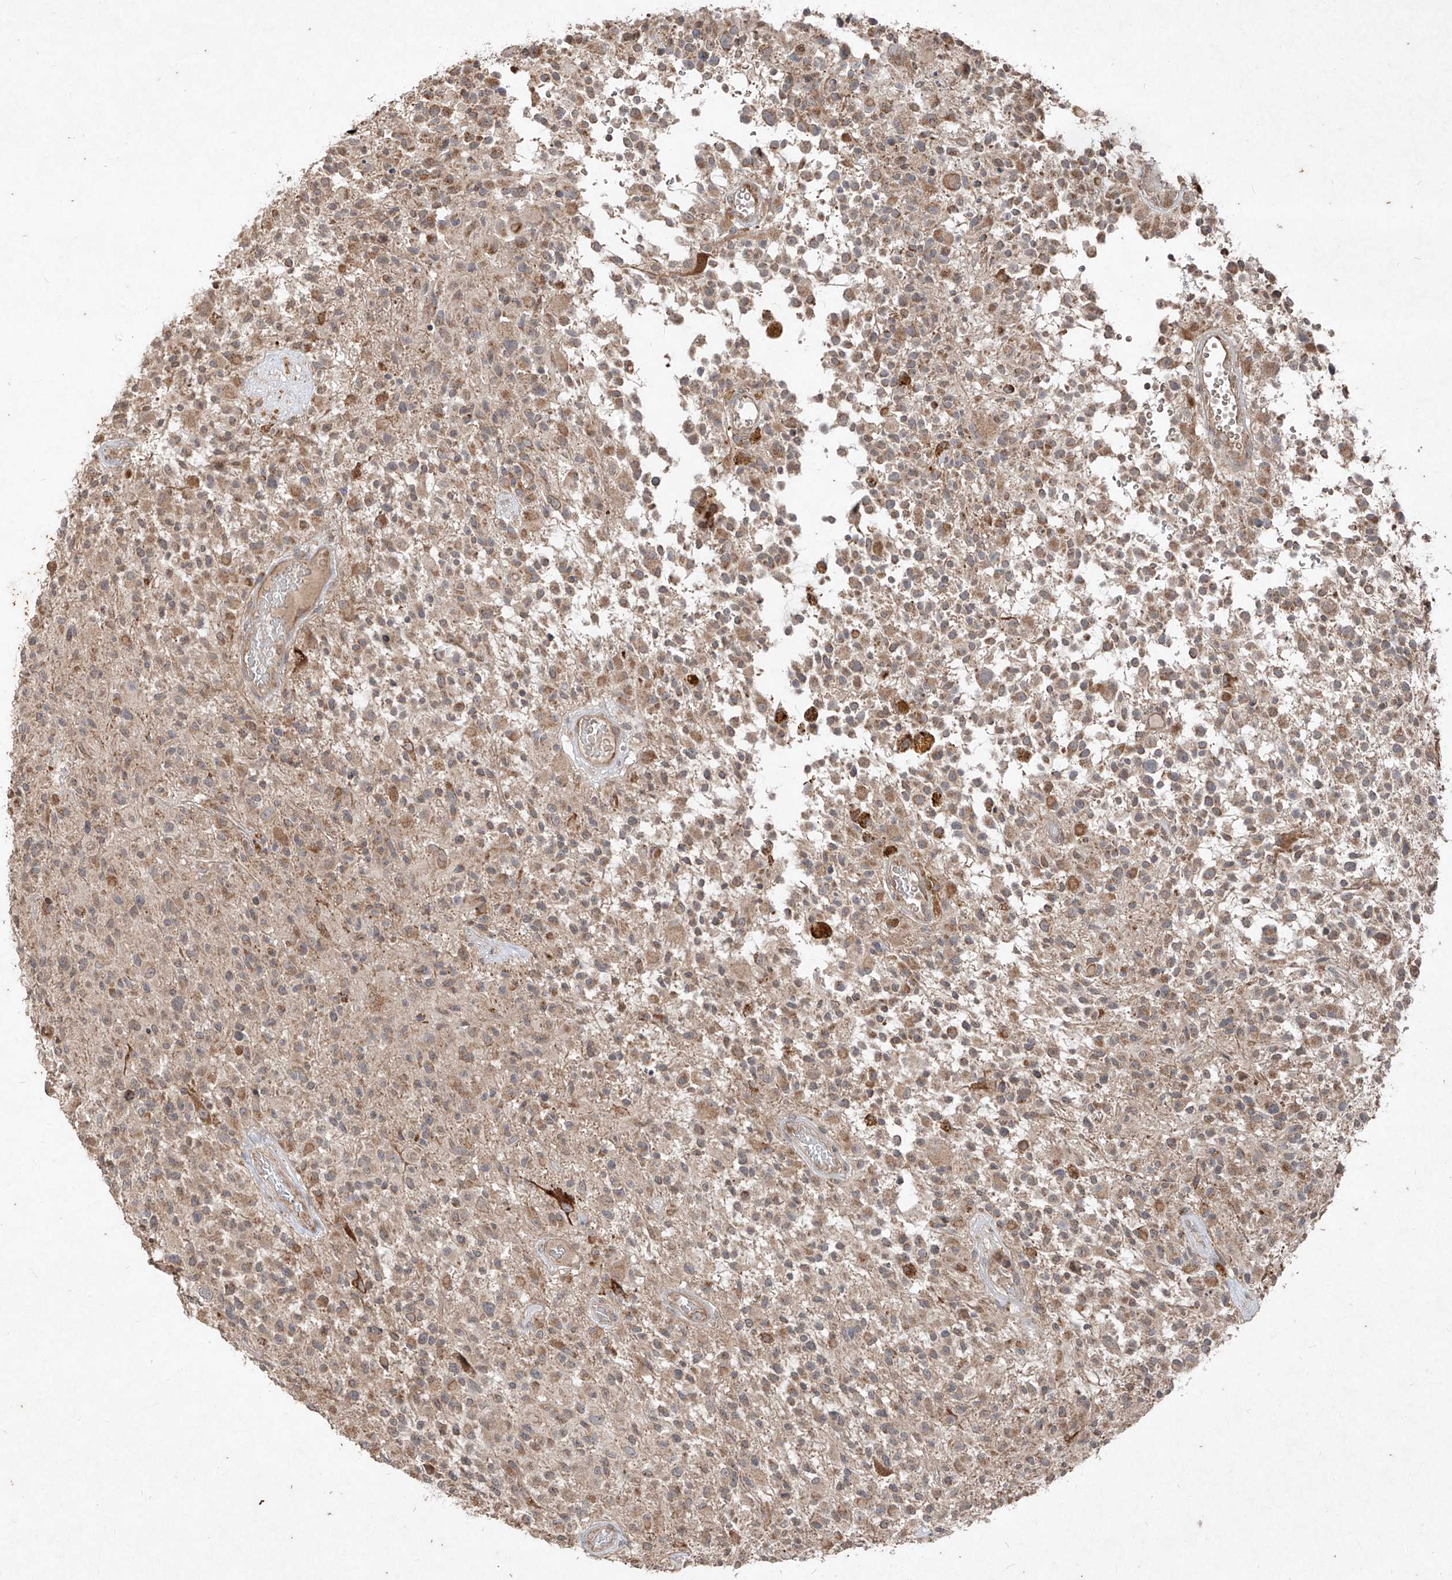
{"staining": {"intensity": "moderate", "quantity": "25%-75%", "location": "cytoplasmic/membranous"}, "tissue": "glioma", "cell_type": "Tumor cells", "image_type": "cancer", "snomed": [{"axis": "morphology", "description": "Glioma, malignant, High grade"}, {"axis": "morphology", "description": "Glioblastoma, NOS"}, {"axis": "topography", "description": "Brain"}], "caption": "Glioblastoma stained with IHC reveals moderate cytoplasmic/membranous staining in about 25%-75% of tumor cells.", "gene": "ABCD3", "patient": {"sex": "male", "age": 60}}